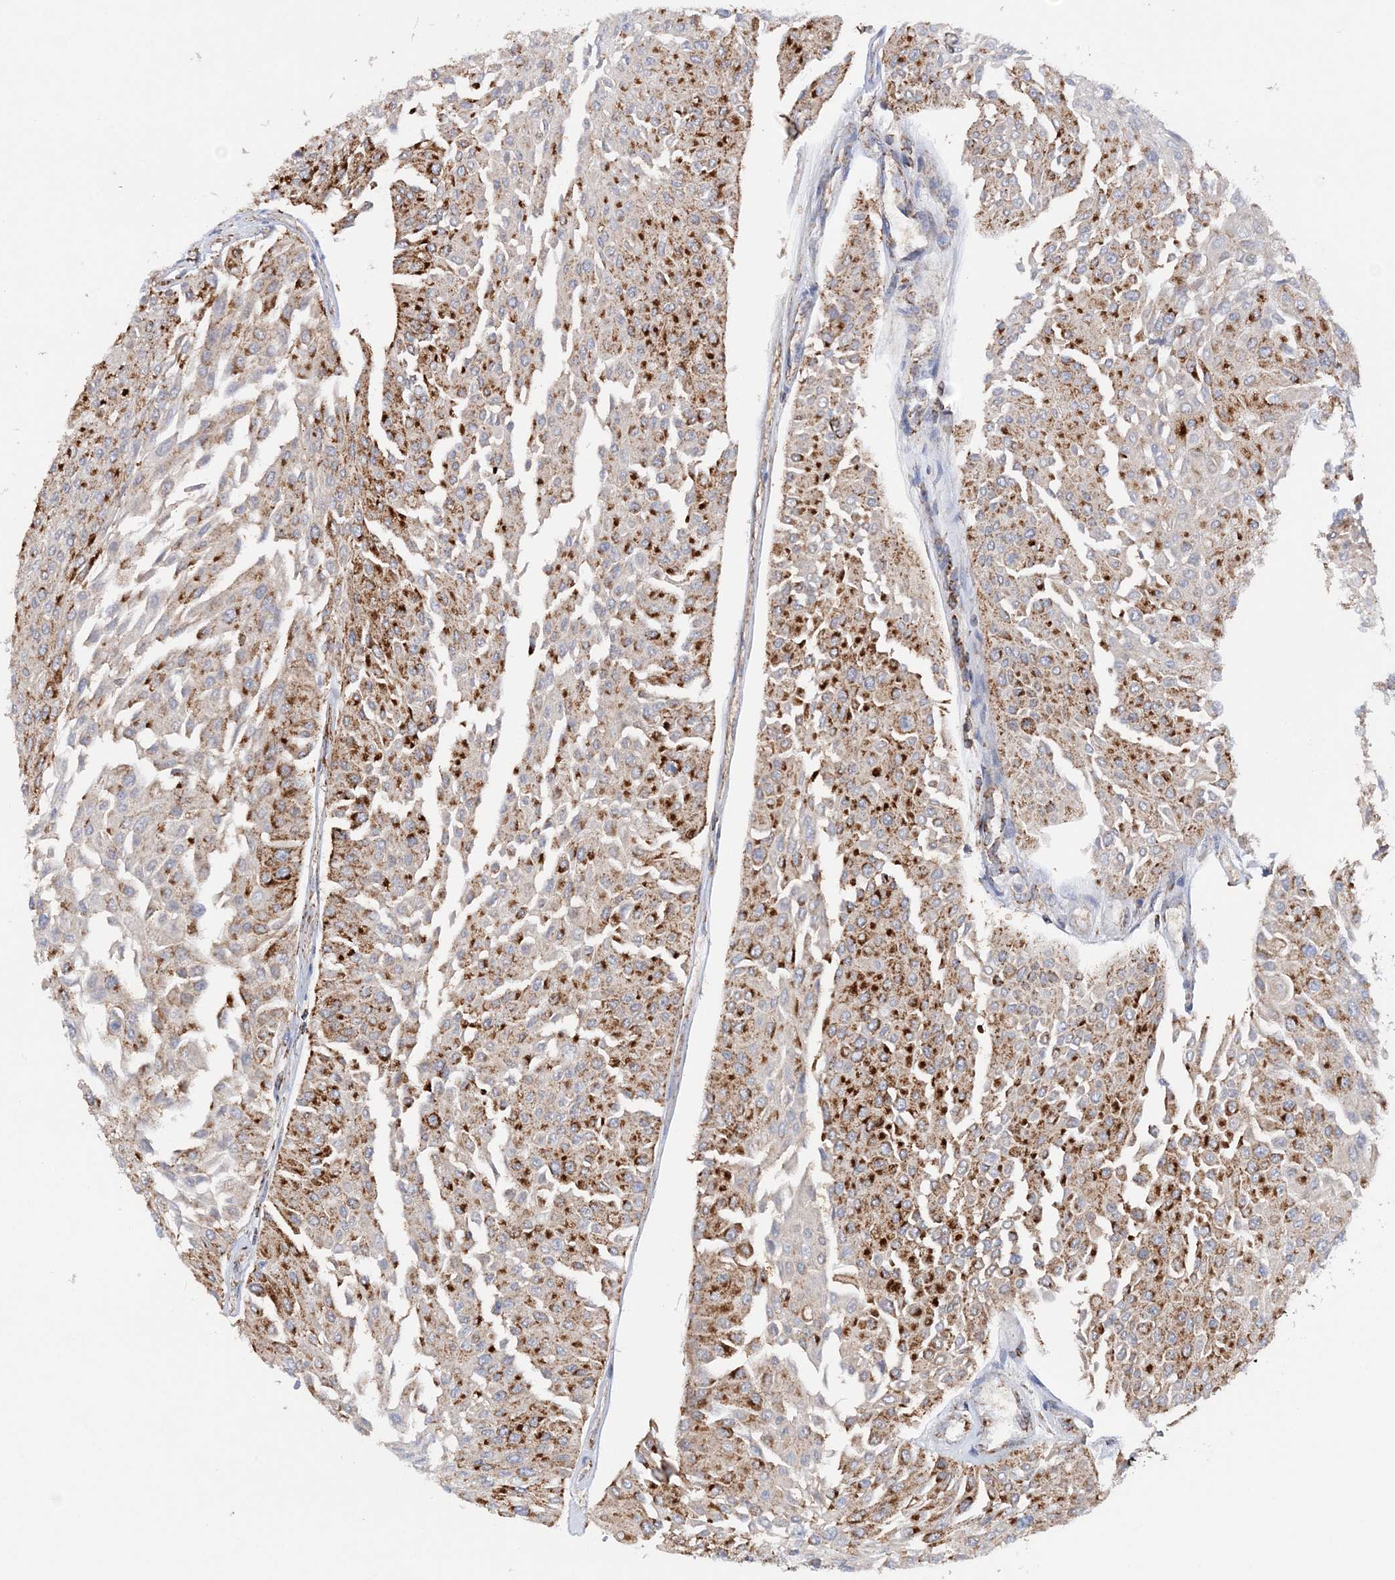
{"staining": {"intensity": "strong", "quantity": "25%-75%", "location": "cytoplasmic/membranous"}, "tissue": "urothelial cancer", "cell_type": "Tumor cells", "image_type": "cancer", "snomed": [{"axis": "morphology", "description": "Urothelial carcinoma, Low grade"}, {"axis": "topography", "description": "Urinary bladder"}], "caption": "Immunohistochemistry (IHC) of urothelial carcinoma (low-grade) exhibits high levels of strong cytoplasmic/membranous positivity in approximately 25%-75% of tumor cells.", "gene": "TTC32", "patient": {"sex": "male", "age": 67}}